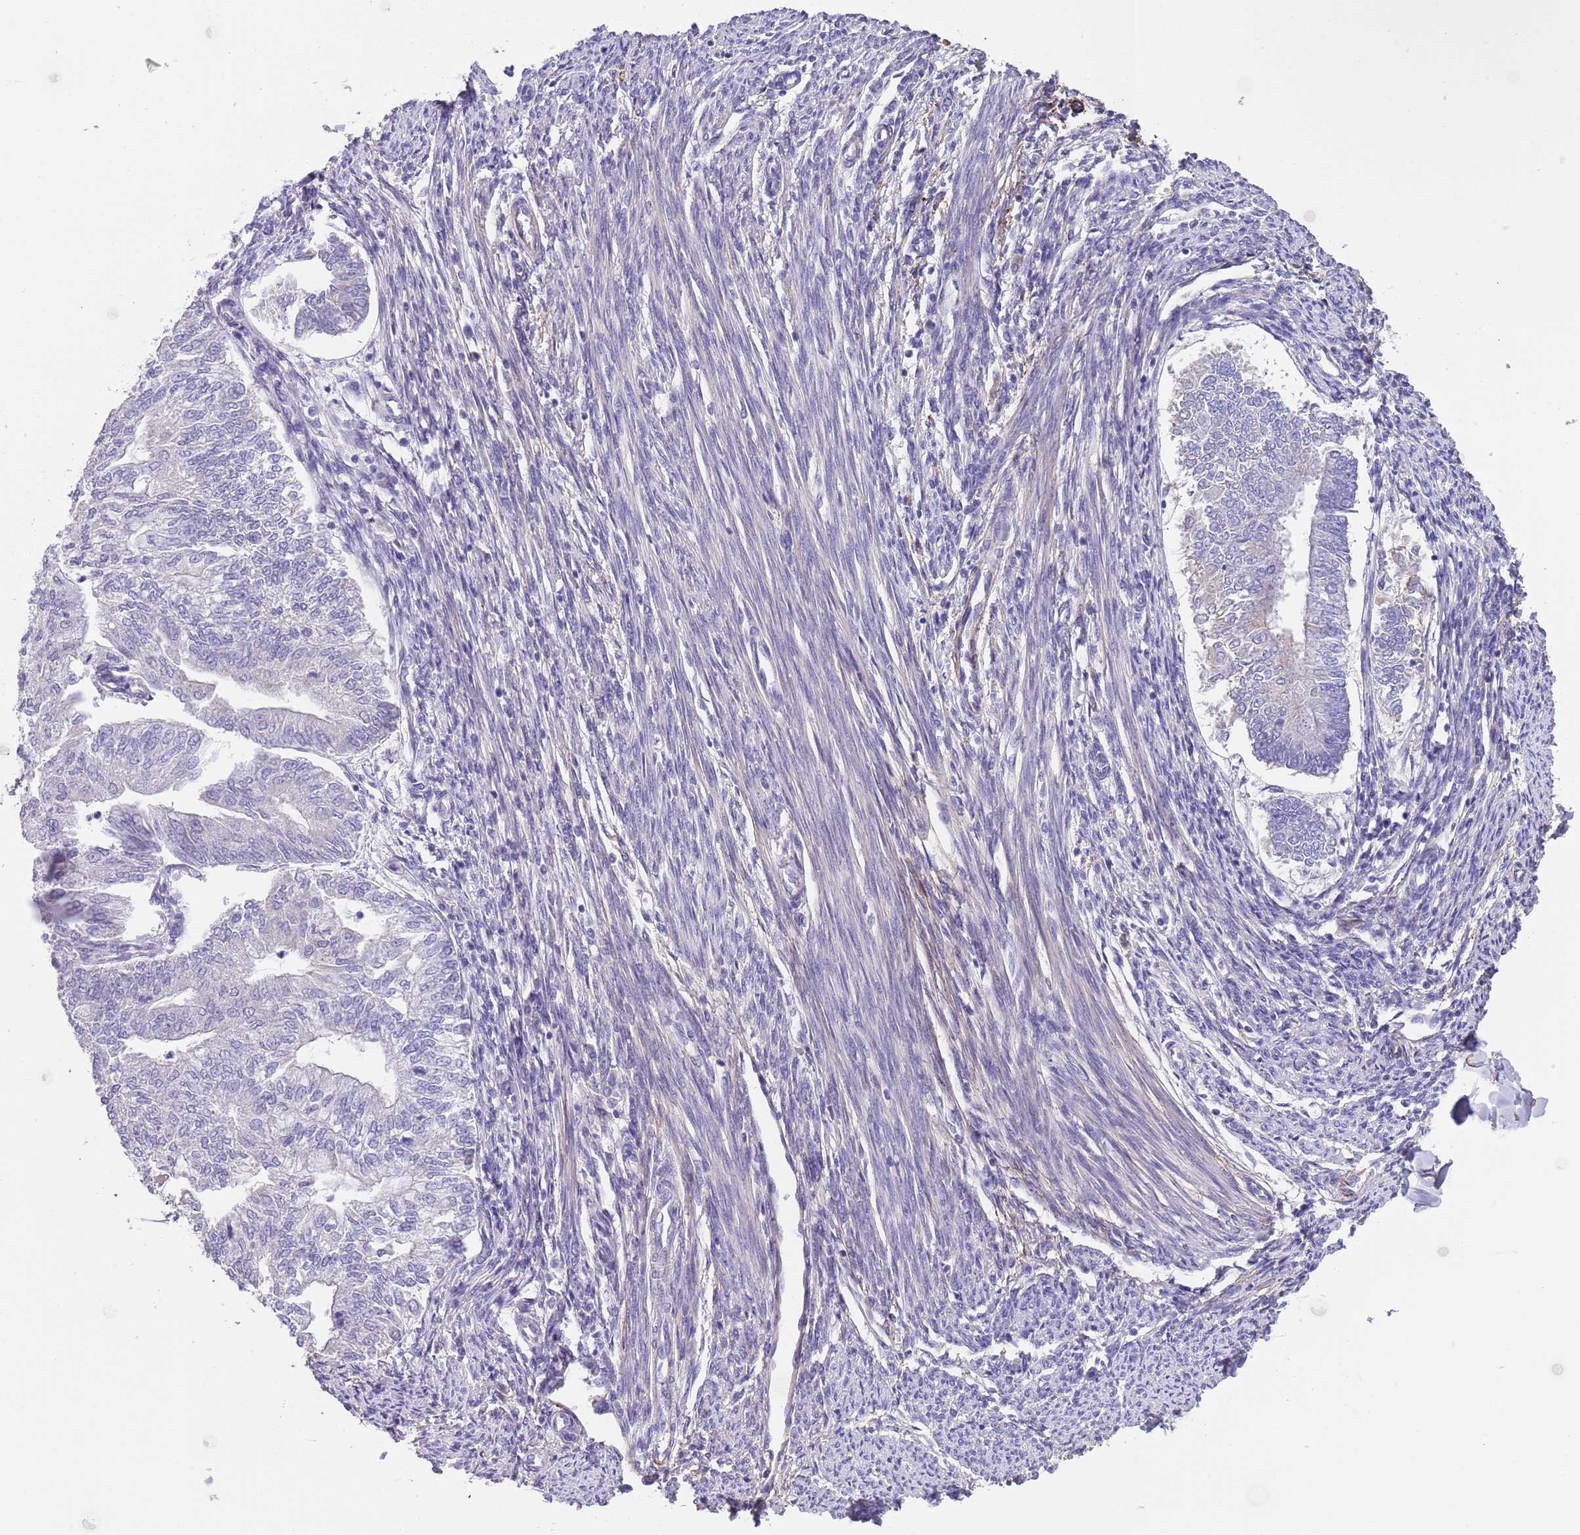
{"staining": {"intensity": "negative", "quantity": "none", "location": "none"}, "tissue": "smooth muscle", "cell_type": "Smooth muscle cells", "image_type": "normal", "snomed": [{"axis": "morphology", "description": "Normal tissue, NOS"}, {"axis": "topography", "description": "Smooth muscle"}, {"axis": "topography", "description": "Uterus"}], "caption": "Normal smooth muscle was stained to show a protein in brown. There is no significant positivity in smooth muscle cells. (Immunohistochemistry, brightfield microscopy, high magnification).", "gene": "RNF169", "patient": {"sex": "female", "age": 59}}